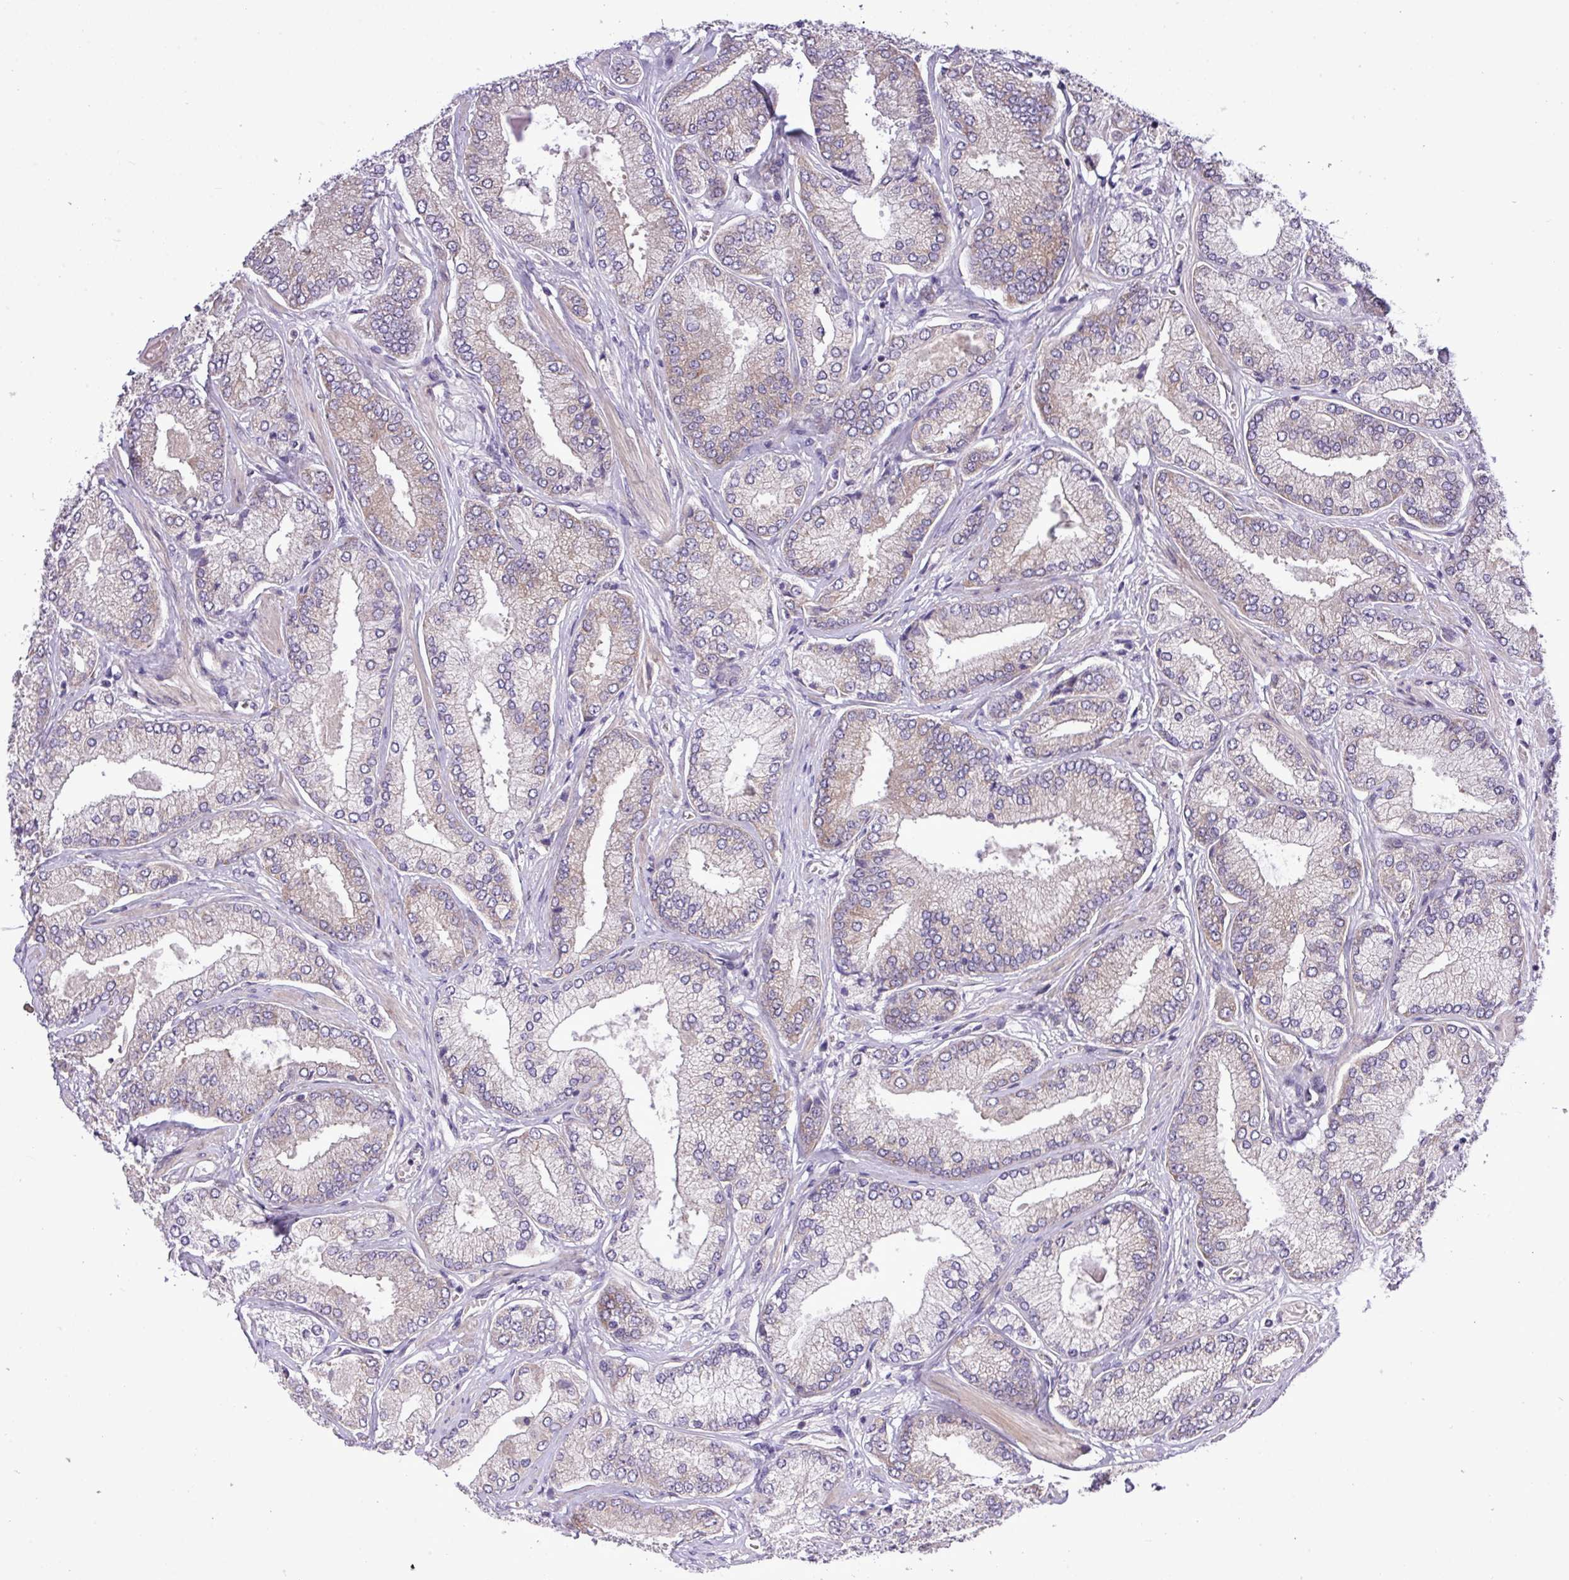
{"staining": {"intensity": "negative", "quantity": "none", "location": "none"}, "tissue": "prostate cancer", "cell_type": "Tumor cells", "image_type": "cancer", "snomed": [{"axis": "morphology", "description": "Adenocarcinoma, High grade"}, {"axis": "topography", "description": "Prostate"}], "caption": "The immunohistochemistry (IHC) photomicrograph has no significant positivity in tumor cells of high-grade adenocarcinoma (prostate) tissue. The staining was performed using DAB to visualize the protein expression in brown, while the nuclei were stained in blue with hematoxylin (Magnification: 20x).", "gene": "FAM222B", "patient": {"sex": "male", "age": 68}}